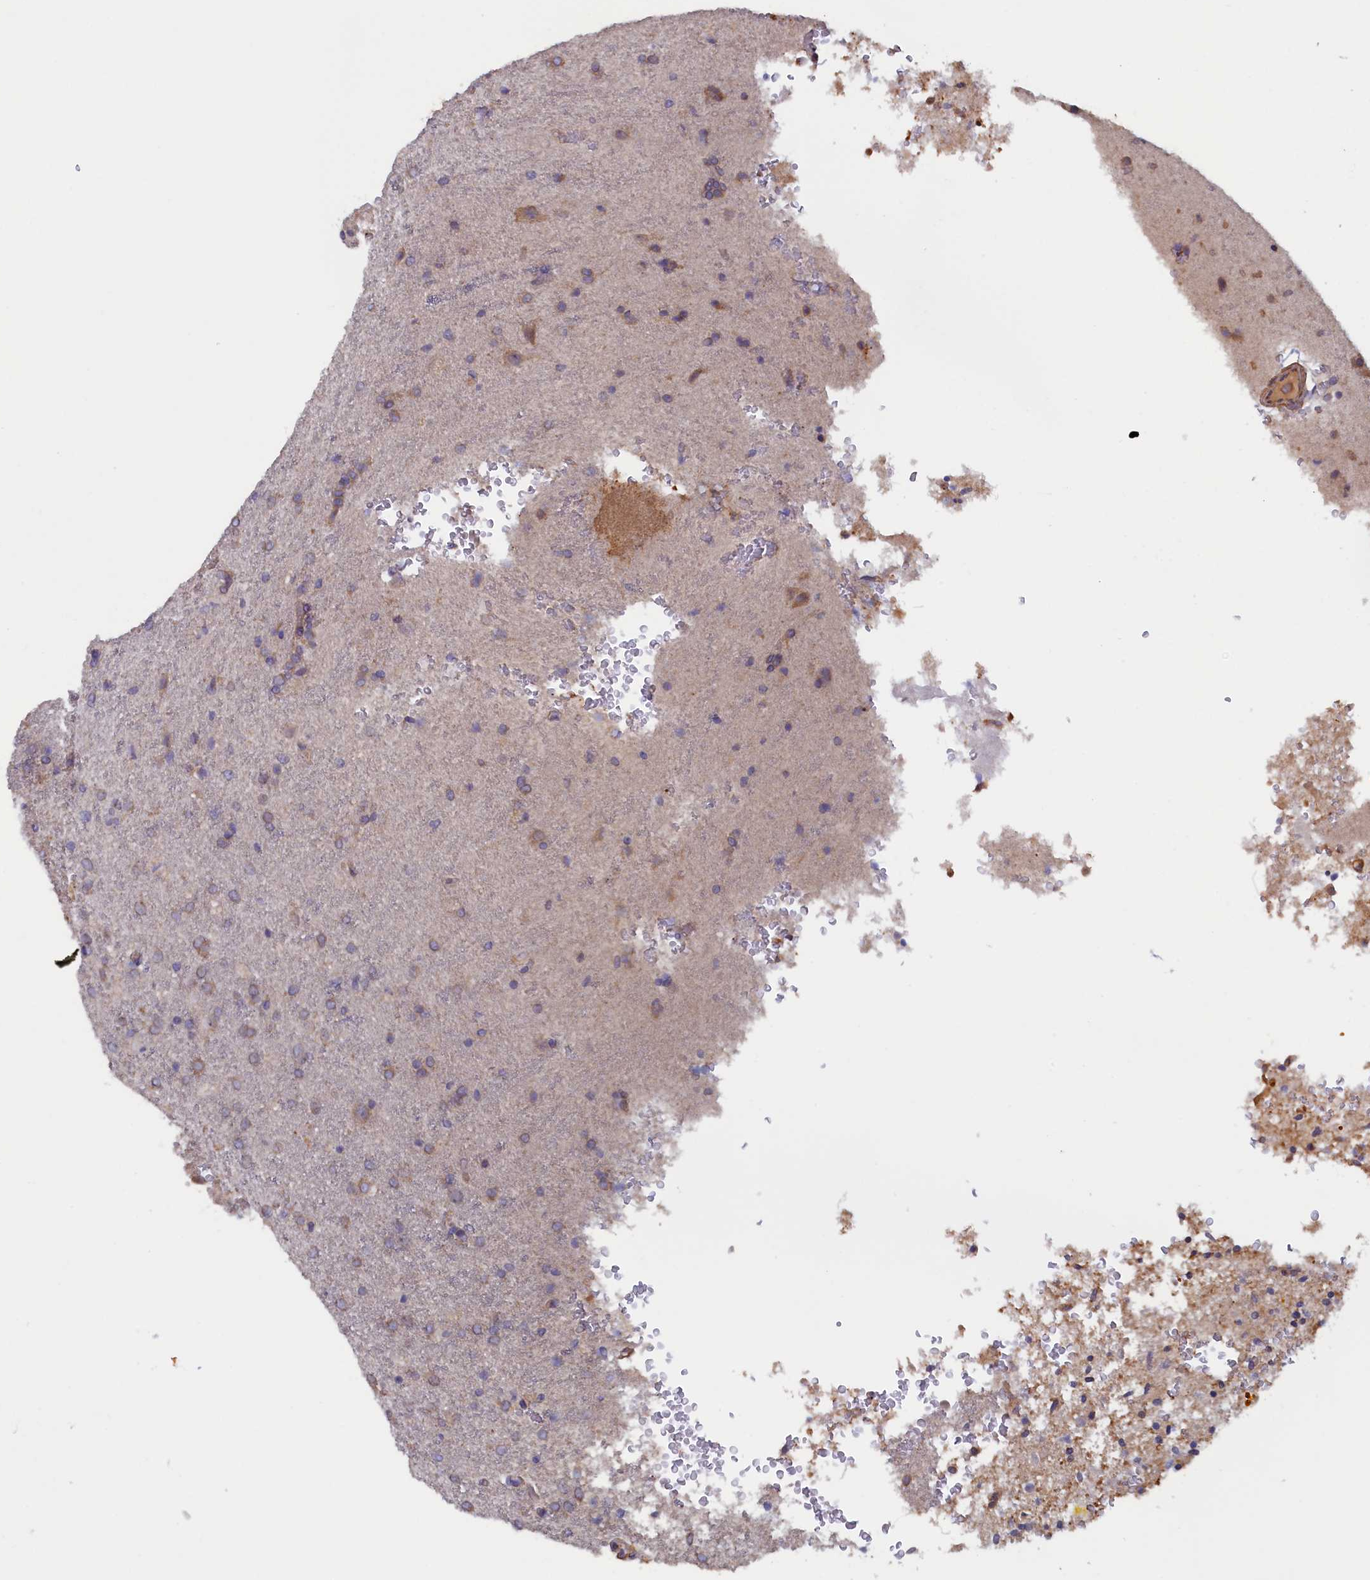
{"staining": {"intensity": "moderate", "quantity": "<25%", "location": "cytoplasmic/membranous"}, "tissue": "glioma", "cell_type": "Tumor cells", "image_type": "cancer", "snomed": [{"axis": "morphology", "description": "Glioma, malignant, High grade"}, {"axis": "topography", "description": "Brain"}], "caption": "High-magnification brightfield microscopy of malignant high-grade glioma stained with DAB (brown) and counterstained with hematoxylin (blue). tumor cells exhibit moderate cytoplasmic/membranous staining is appreciated in approximately<25% of cells. (brown staining indicates protein expression, while blue staining denotes nuclei).", "gene": "ANKRD2", "patient": {"sex": "female", "age": 74}}